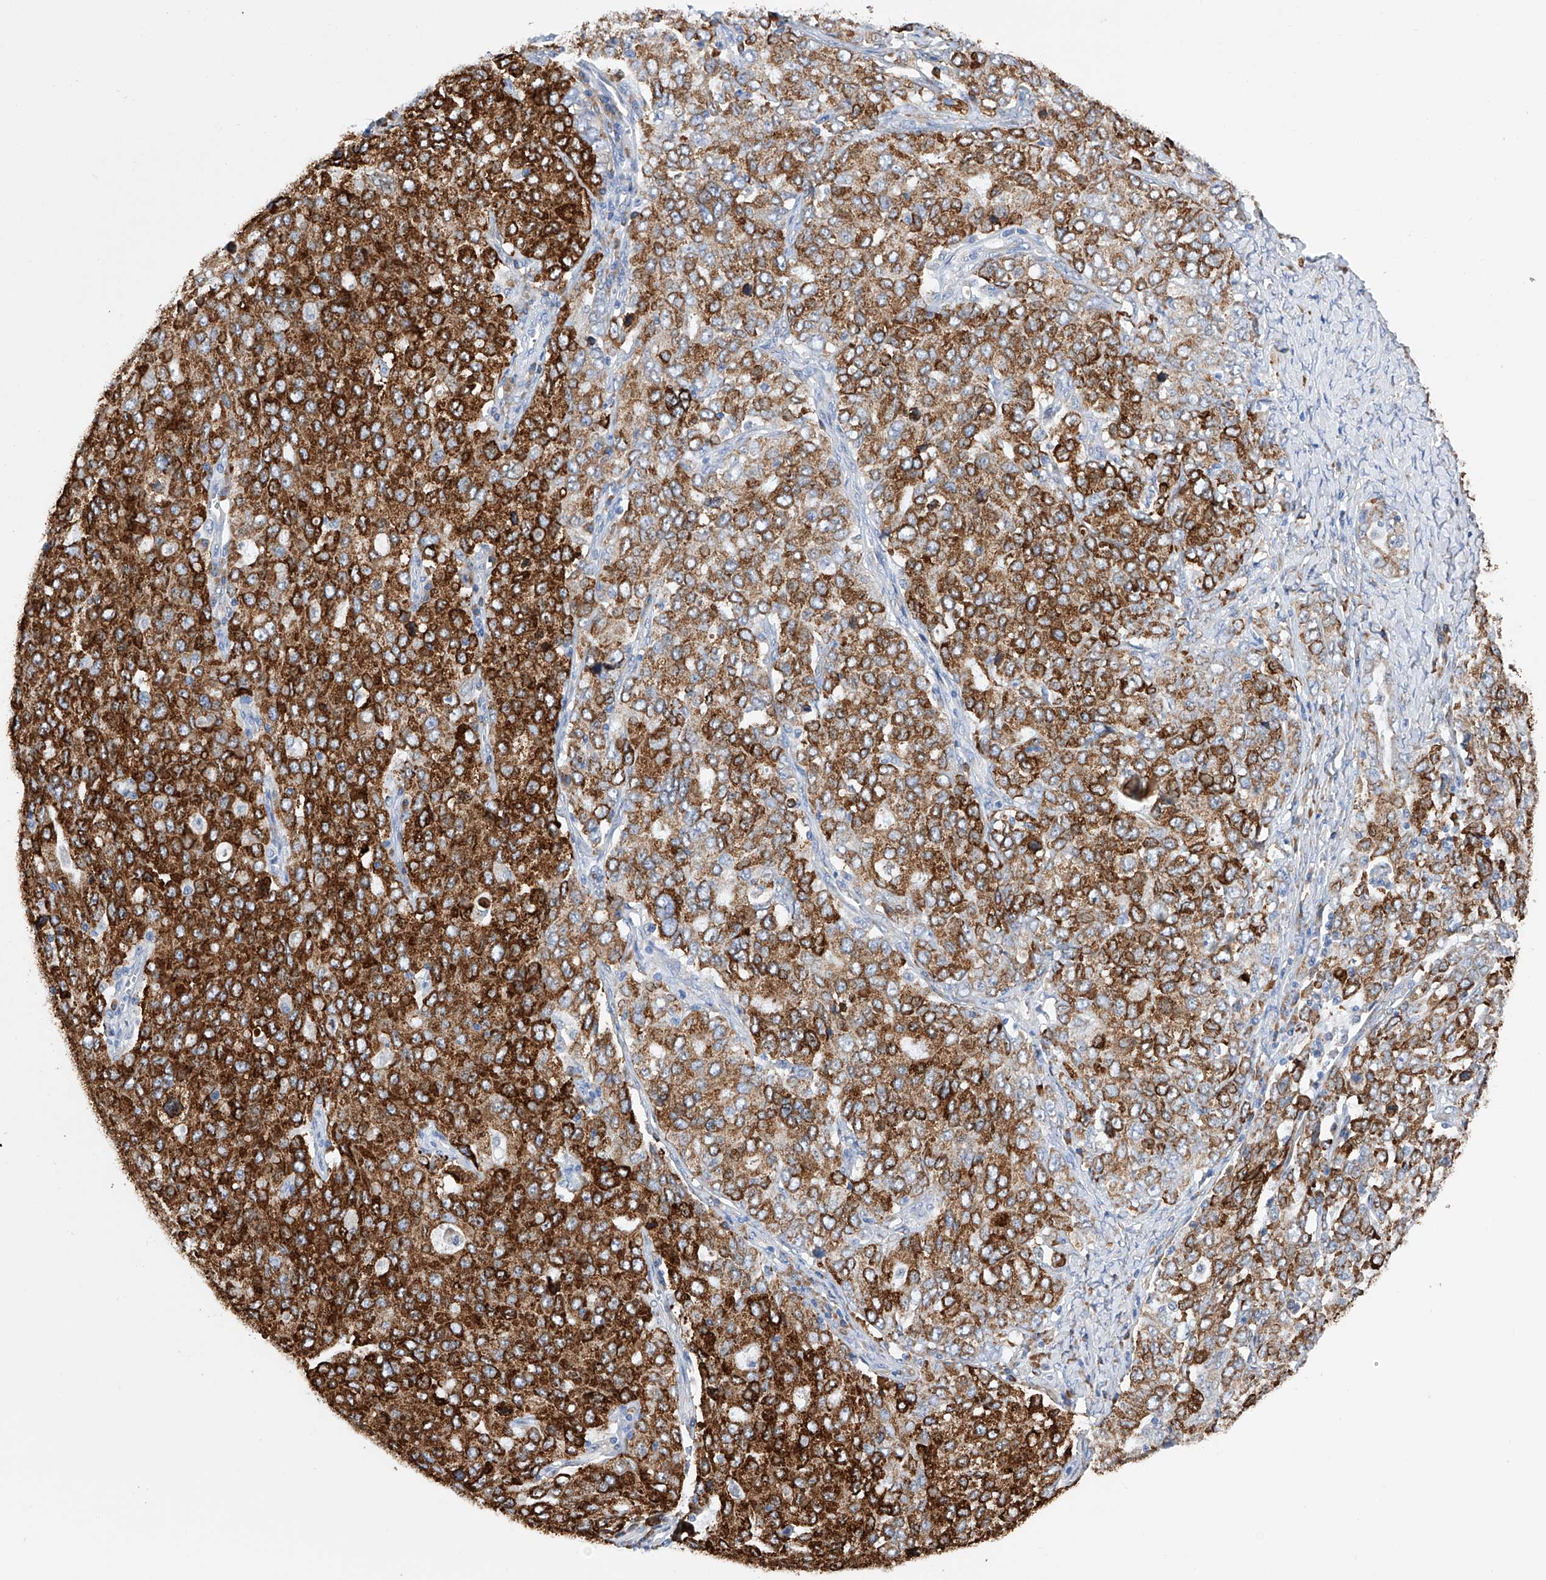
{"staining": {"intensity": "strong", "quantity": ">75%", "location": "cytoplasmic/membranous"}, "tissue": "ovarian cancer", "cell_type": "Tumor cells", "image_type": "cancer", "snomed": [{"axis": "morphology", "description": "Carcinoma, endometroid"}, {"axis": "topography", "description": "Ovary"}], "caption": "Ovarian cancer stained with a brown dye exhibits strong cytoplasmic/membranous positive expression in approximately >75% of tumor cells.", "gene": "PDIA5", "patient": {"sex": "female", "age": 62}}